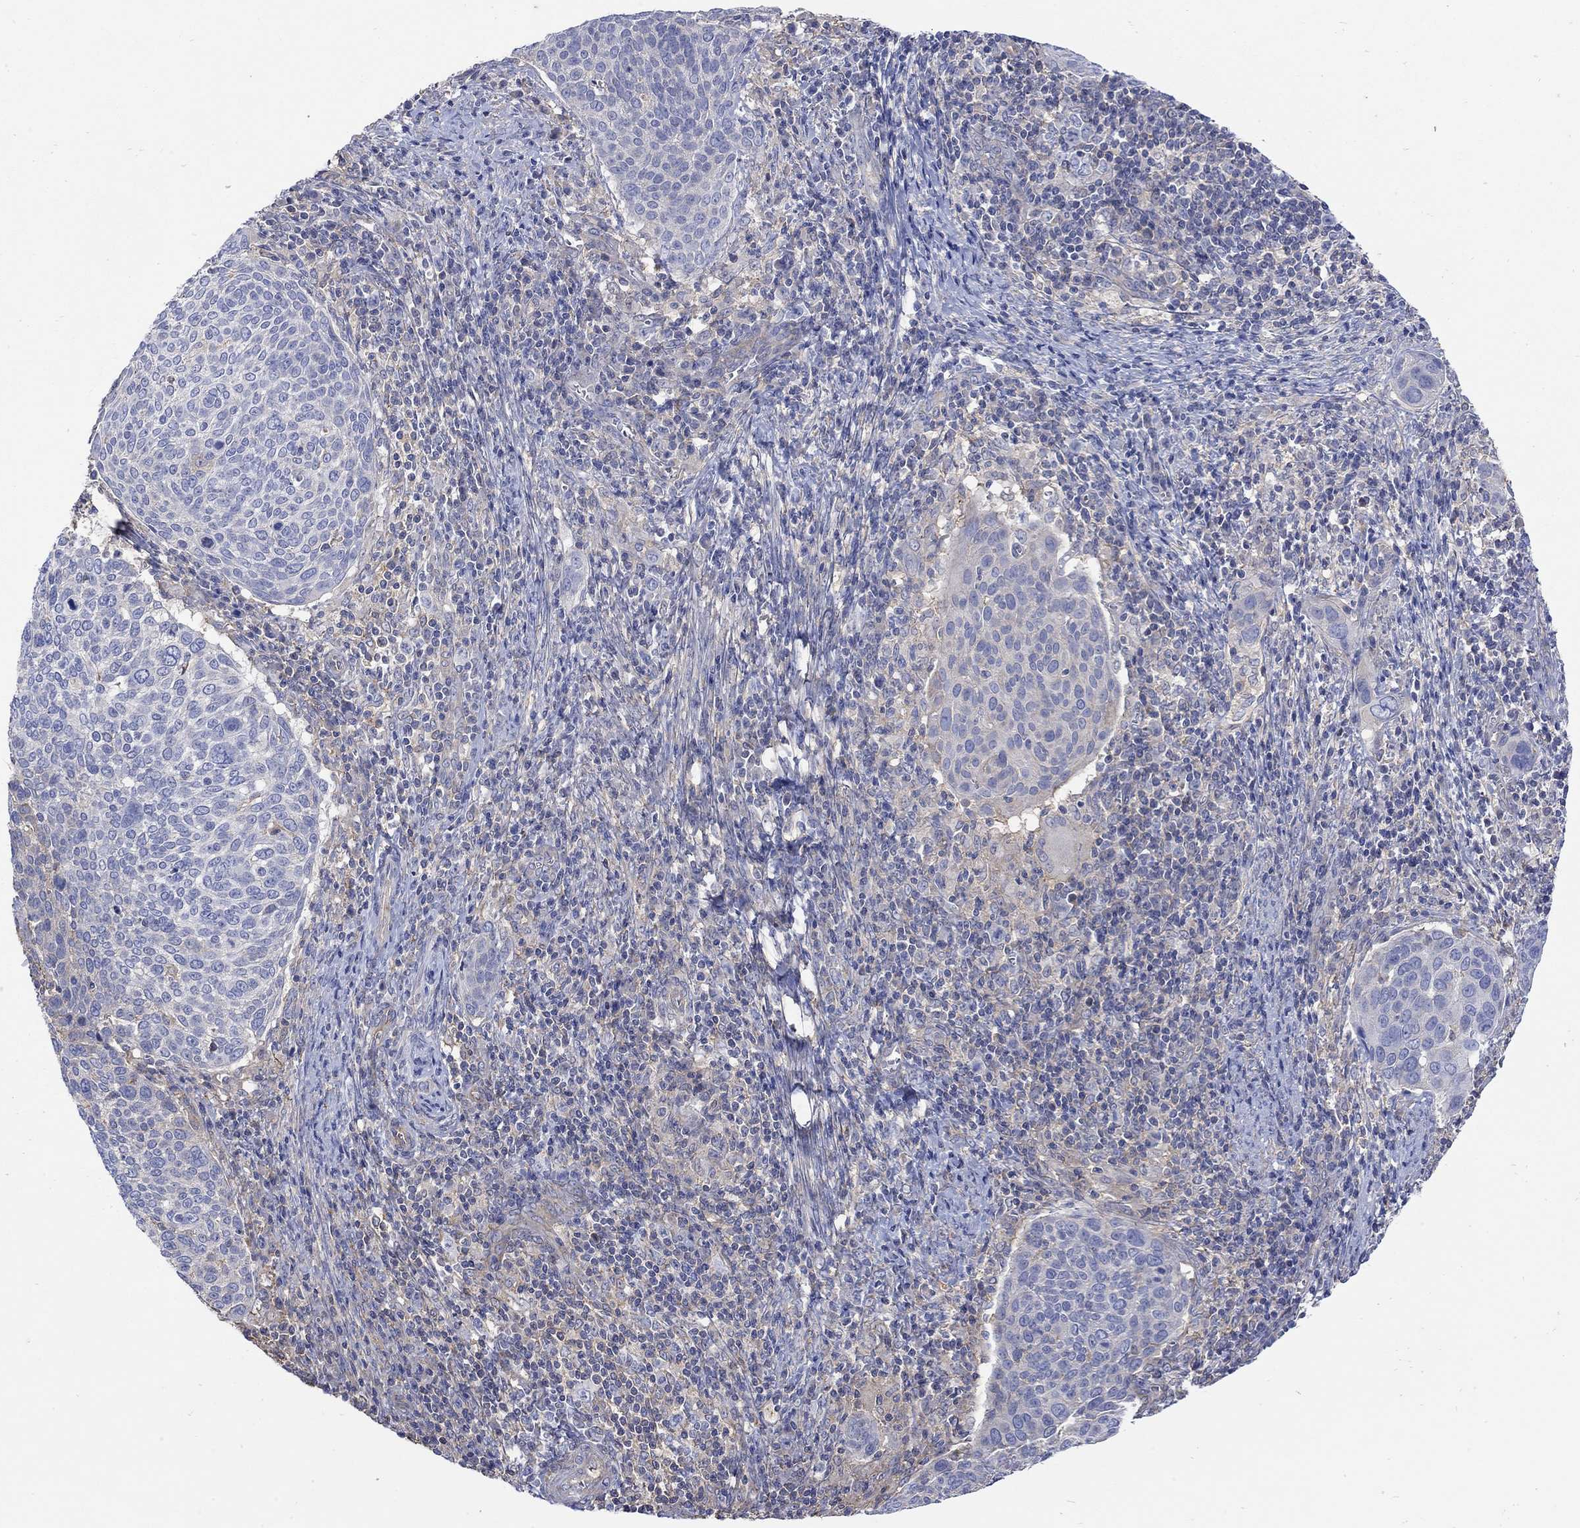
{"staining": {"intensity": "negative", "quantity": "none", "location": "none"}, "tissue": "cervical cancer", "cell_type": "Tumor cells", "image_type": "cancer", "snomed": [{"axis": "morphology", "description": "Squamous cell carcinoma, NOS"}, {"axis": "topography", "description": "Cervix"}], "caption": "The image exhibits no significant staining in tumor cells of cervical squamous cell carcinoma.", "gene": "TEKT3", "patient": {"sex": "female", "age": 39}}